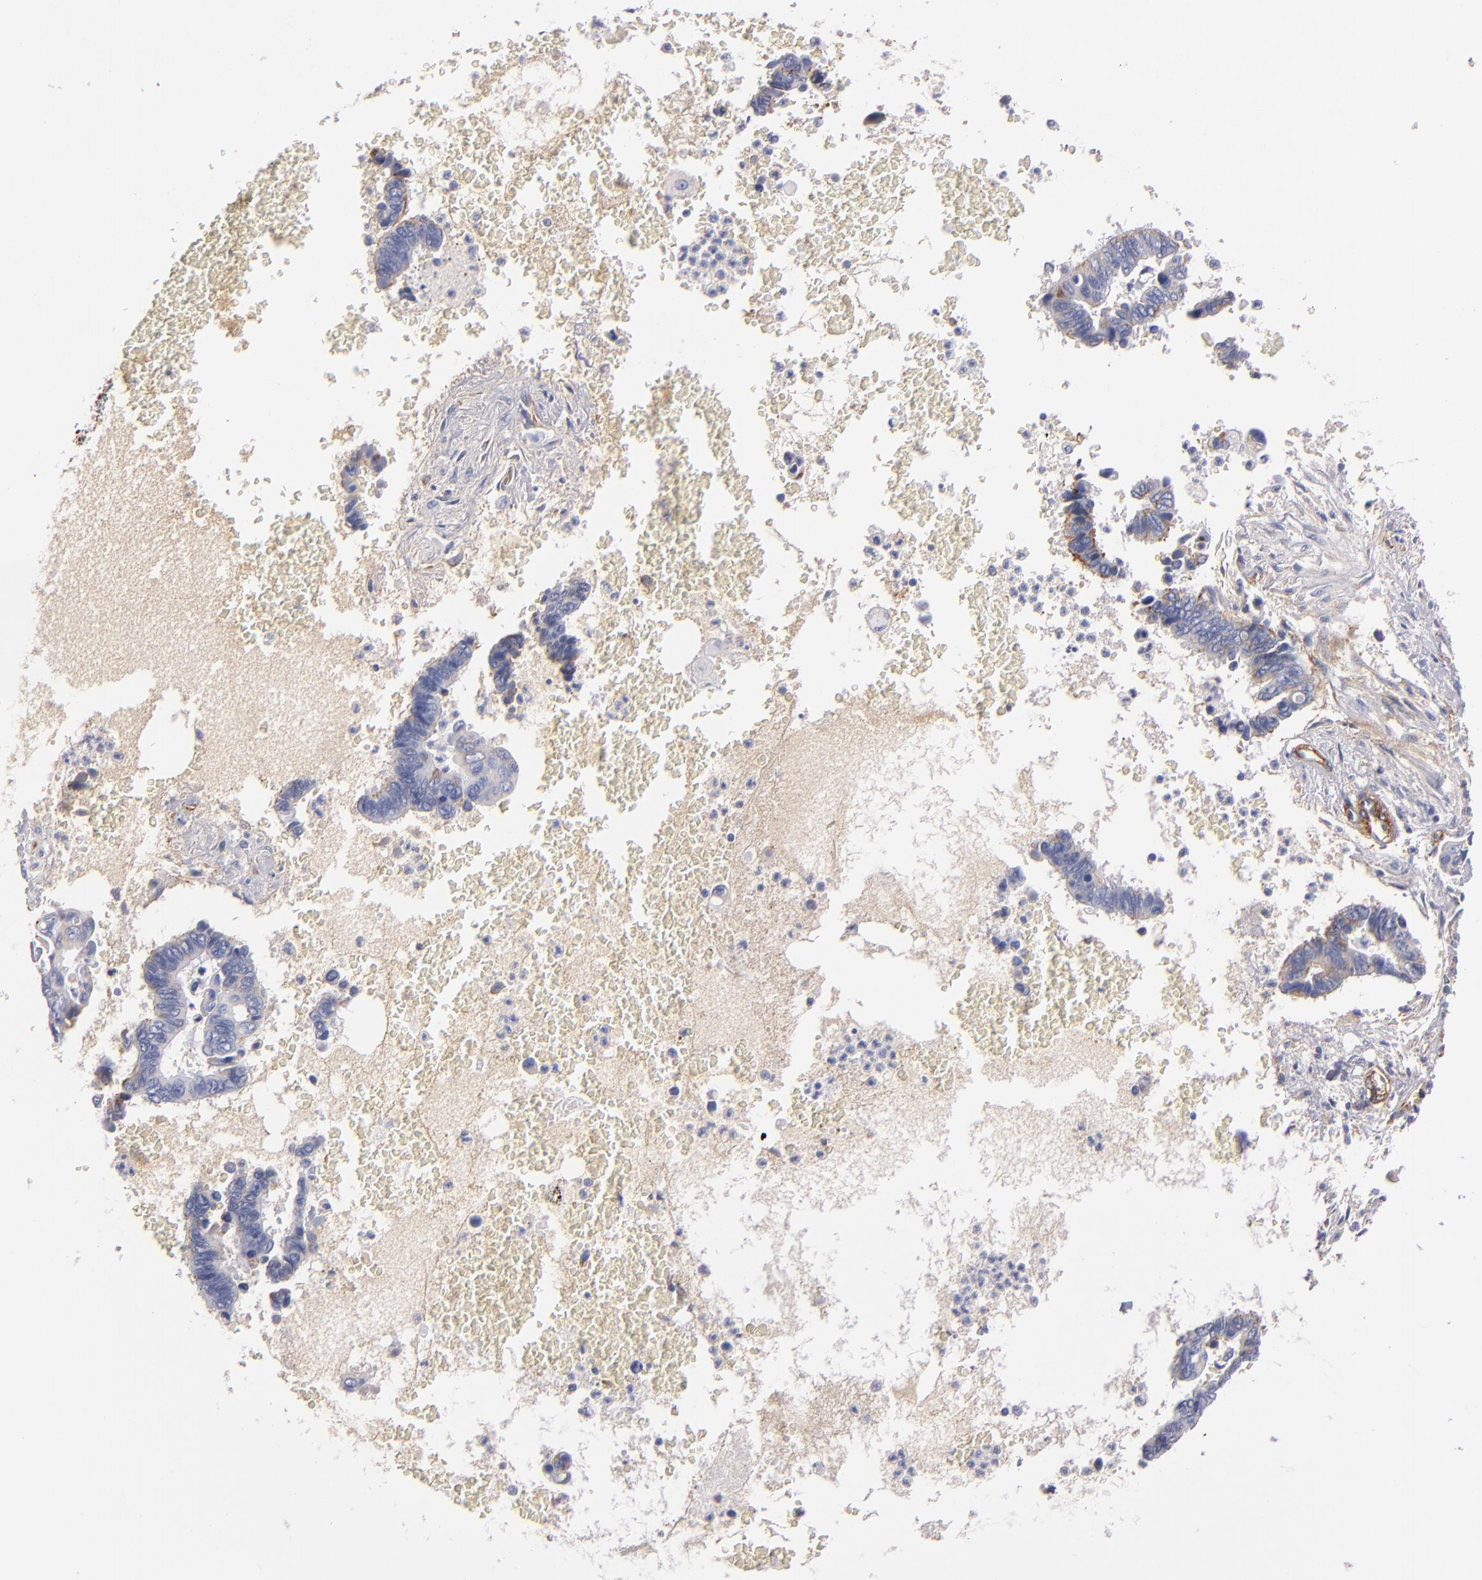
{"staining": {"intensity": "weak", "quantity": "25%-75%", "location": "cytoplasmic/membranous"}, "tissue": "pancreatic cancer", "cell_type": "Tumor cells", "image_type": "cancer", "snomed": [{"axis": "morphology", "description": "Adenocarcinoma, NOS"}, {"axis": "topography", "description": "Pancreas"}], "caption": "Weak cytoplasmic/membranous positivity is appreciated in approximately 25%-75% of tumor cells in pancreatic cancer (adenocarcinoma).", "gene": "LAMC1", "patient": {"sex": "female", "age": 70}}